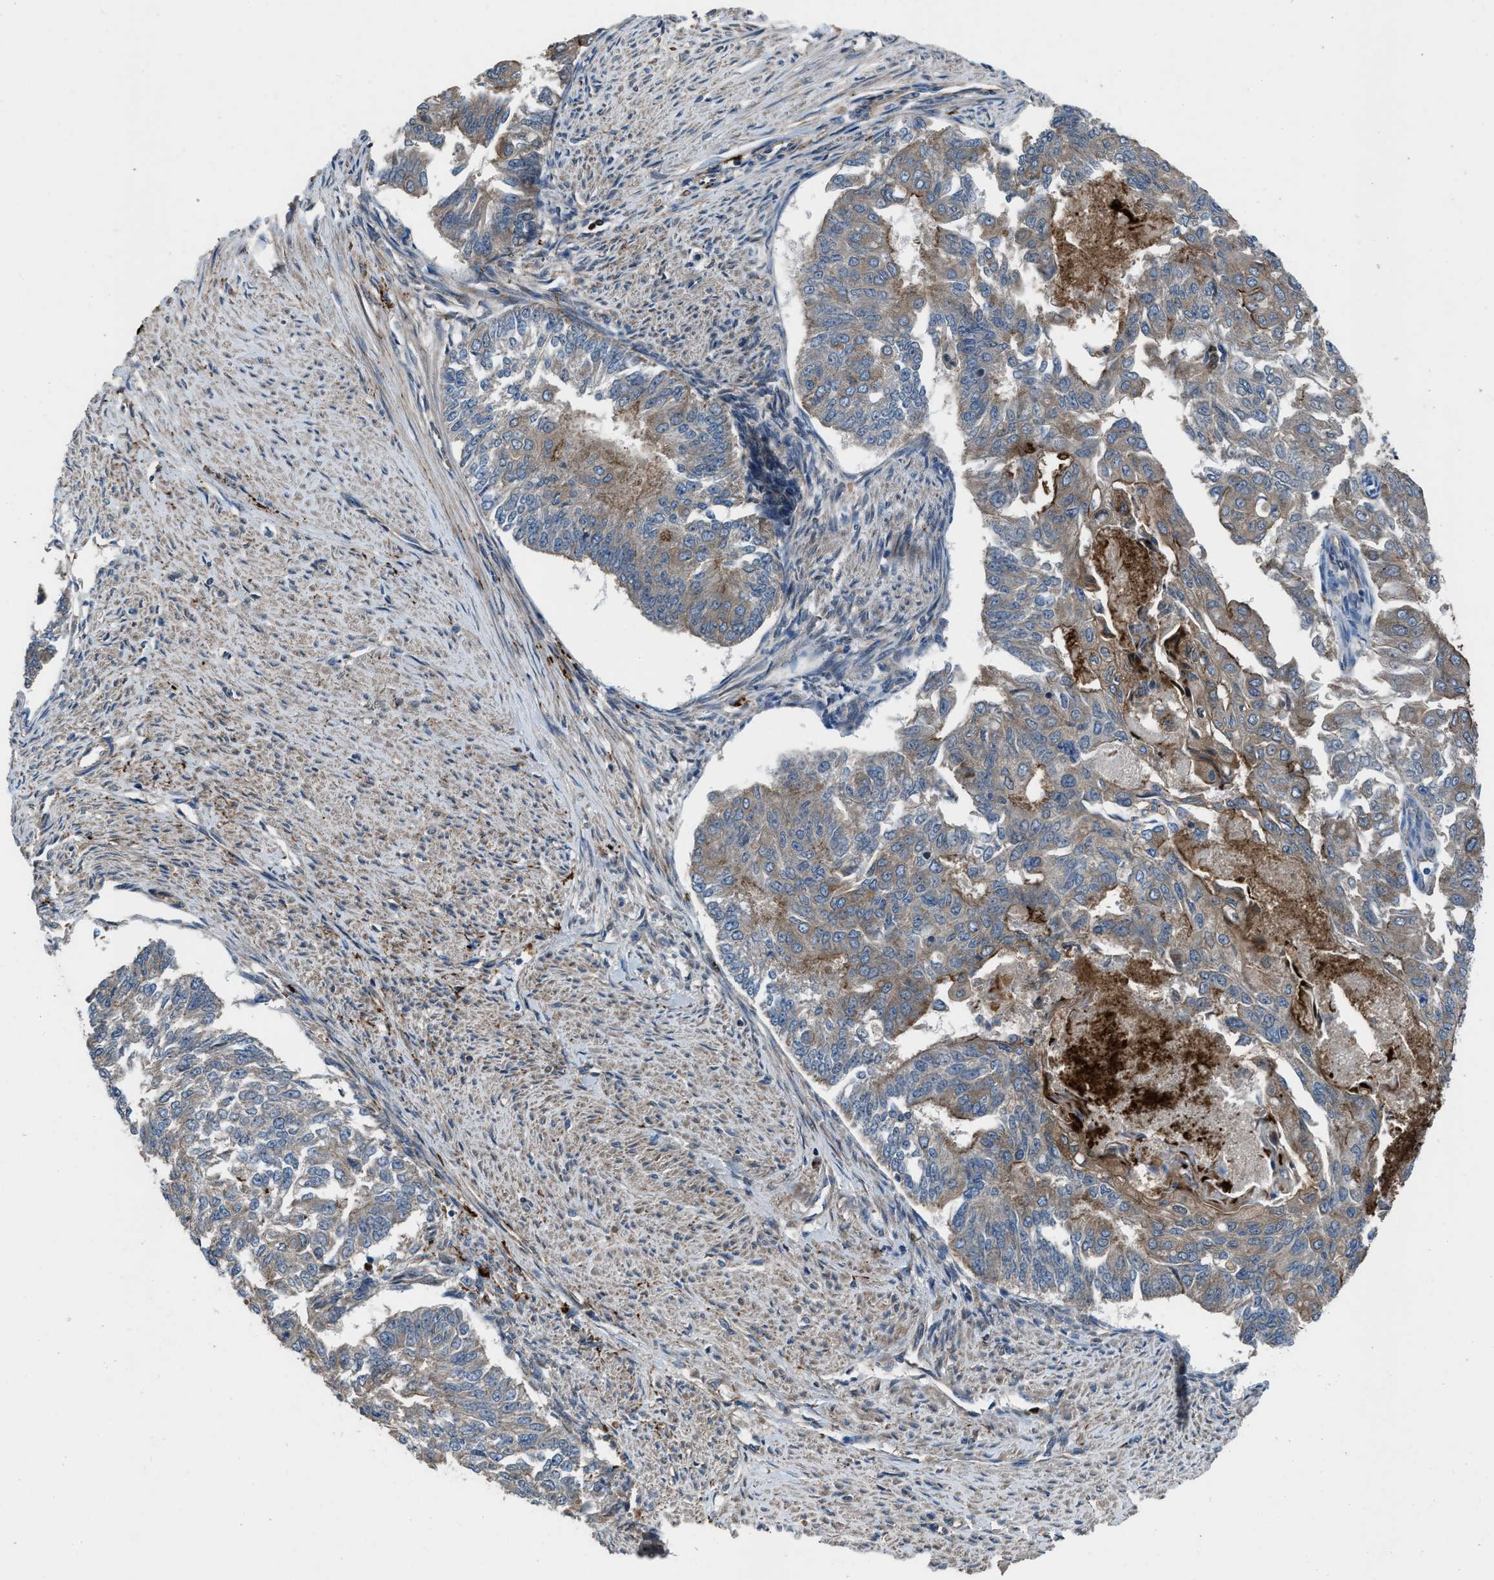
{"staining": {"intensity": "moderate", "quantity": ">75%", "location": "cytoplasmic/membranous"}, "tissue": "endometrial cancer", "cell_type": "Tumor cells", "image_type": "cancer", "snomed": [{"axis": "morphology", "description": "Adenocarcinoma, NOS"}, {"axis": "topography", "description": "Endometrium"}], "caption": "This image reveals immunohistochemistry staining of endometrial adenocarcinoma, with medium moderate cytoplasmic/membranous staining in approximately >75% of tumor cells.", "gene": "USP25", "patient": {"sex": "female", "age": 32}}